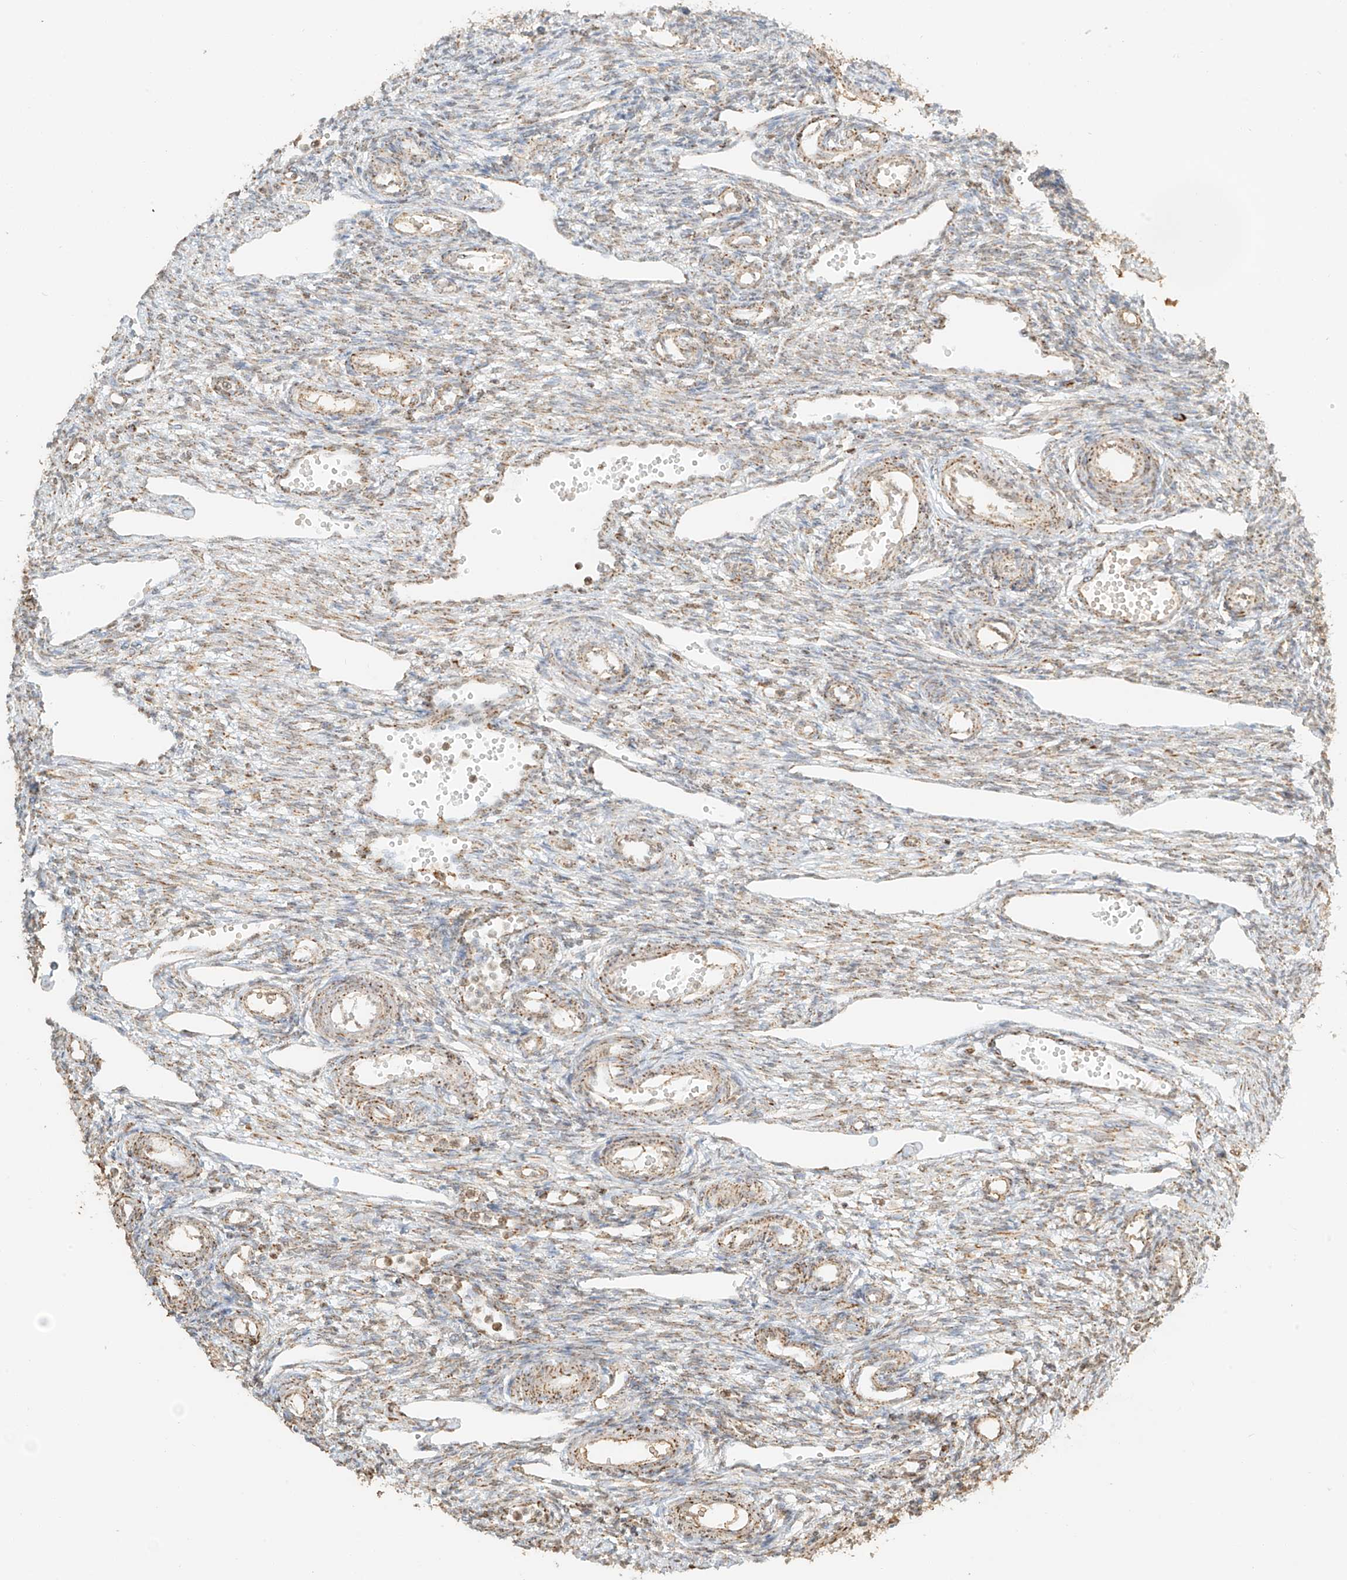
{"staining": {"intensity": "weak", "quantity": "<25%", "location": "cytoplasmic/membranous"}, "tissue": "ovary", "cell_type": "Ovarian stroma cells", "image_type": "normal", "snomed": [{"axis": "morphology", "description": "Normal tissue, NOS"}, {"axis": "morphology", "description": "Cyst, NOS"}, {"axis": "topography", "description": "Ovary"}], "caption": "High magnification brightfield microscopy of normal ovary stained with DAB (3,3'-diaminobenzidine) (brown) and counterstained with hematoxylin (blue): ovarian stroma cells show no significant expression. Nuclei are stained in blue.", "gene": "MIPEP", "patient": {"sex": "female", "age": 33}}